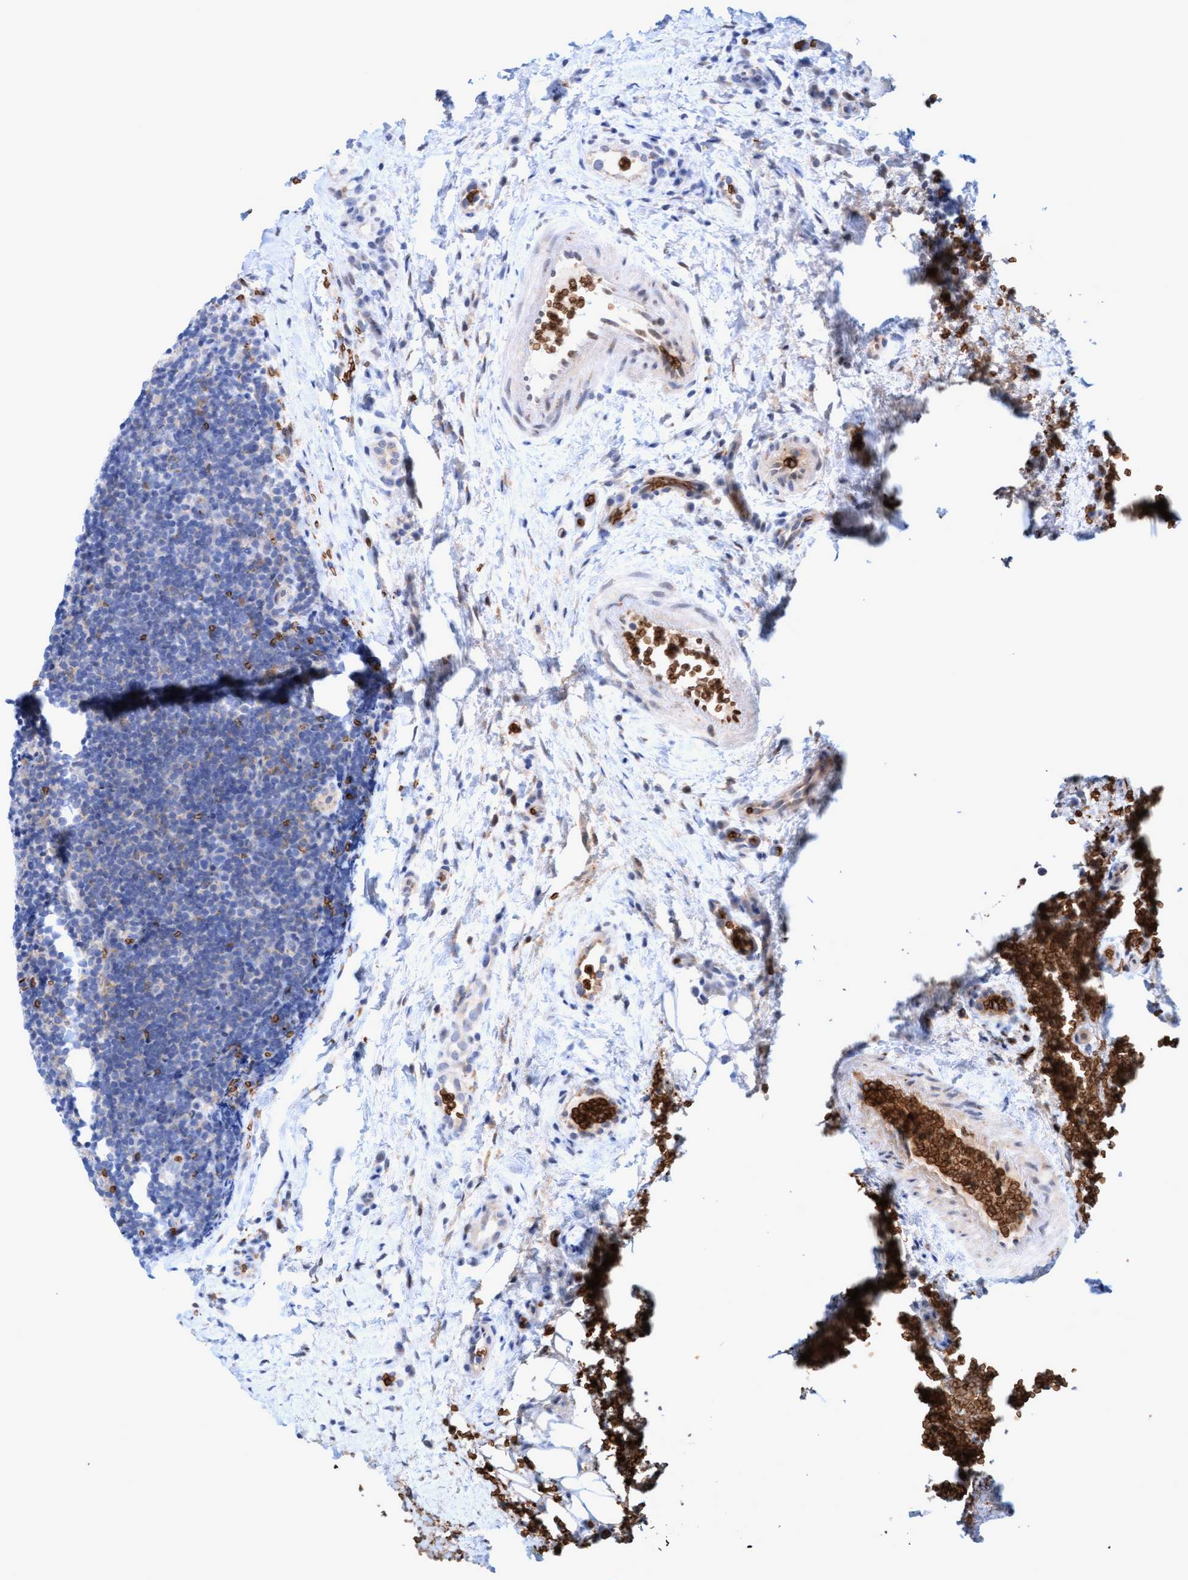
{"staining": {"intensity": "negative", "quantity": "none", "location": "none"}, "tissue": "lymphoma", "cell_type": "Tumor cells", "image_type": "cancer", "snomed": [{"axis": "morphology", "description": "Malignant lymphoma, non-Hodgkin's type, High grade"}, {"axis": "topography", "description": "Tonsil"}], "caption": "Protein analysis of lymphoma reveals no significant positivity in tumor cells.", "gene": "SPEM2", "patient": {"sex": "female", "age": 36}}